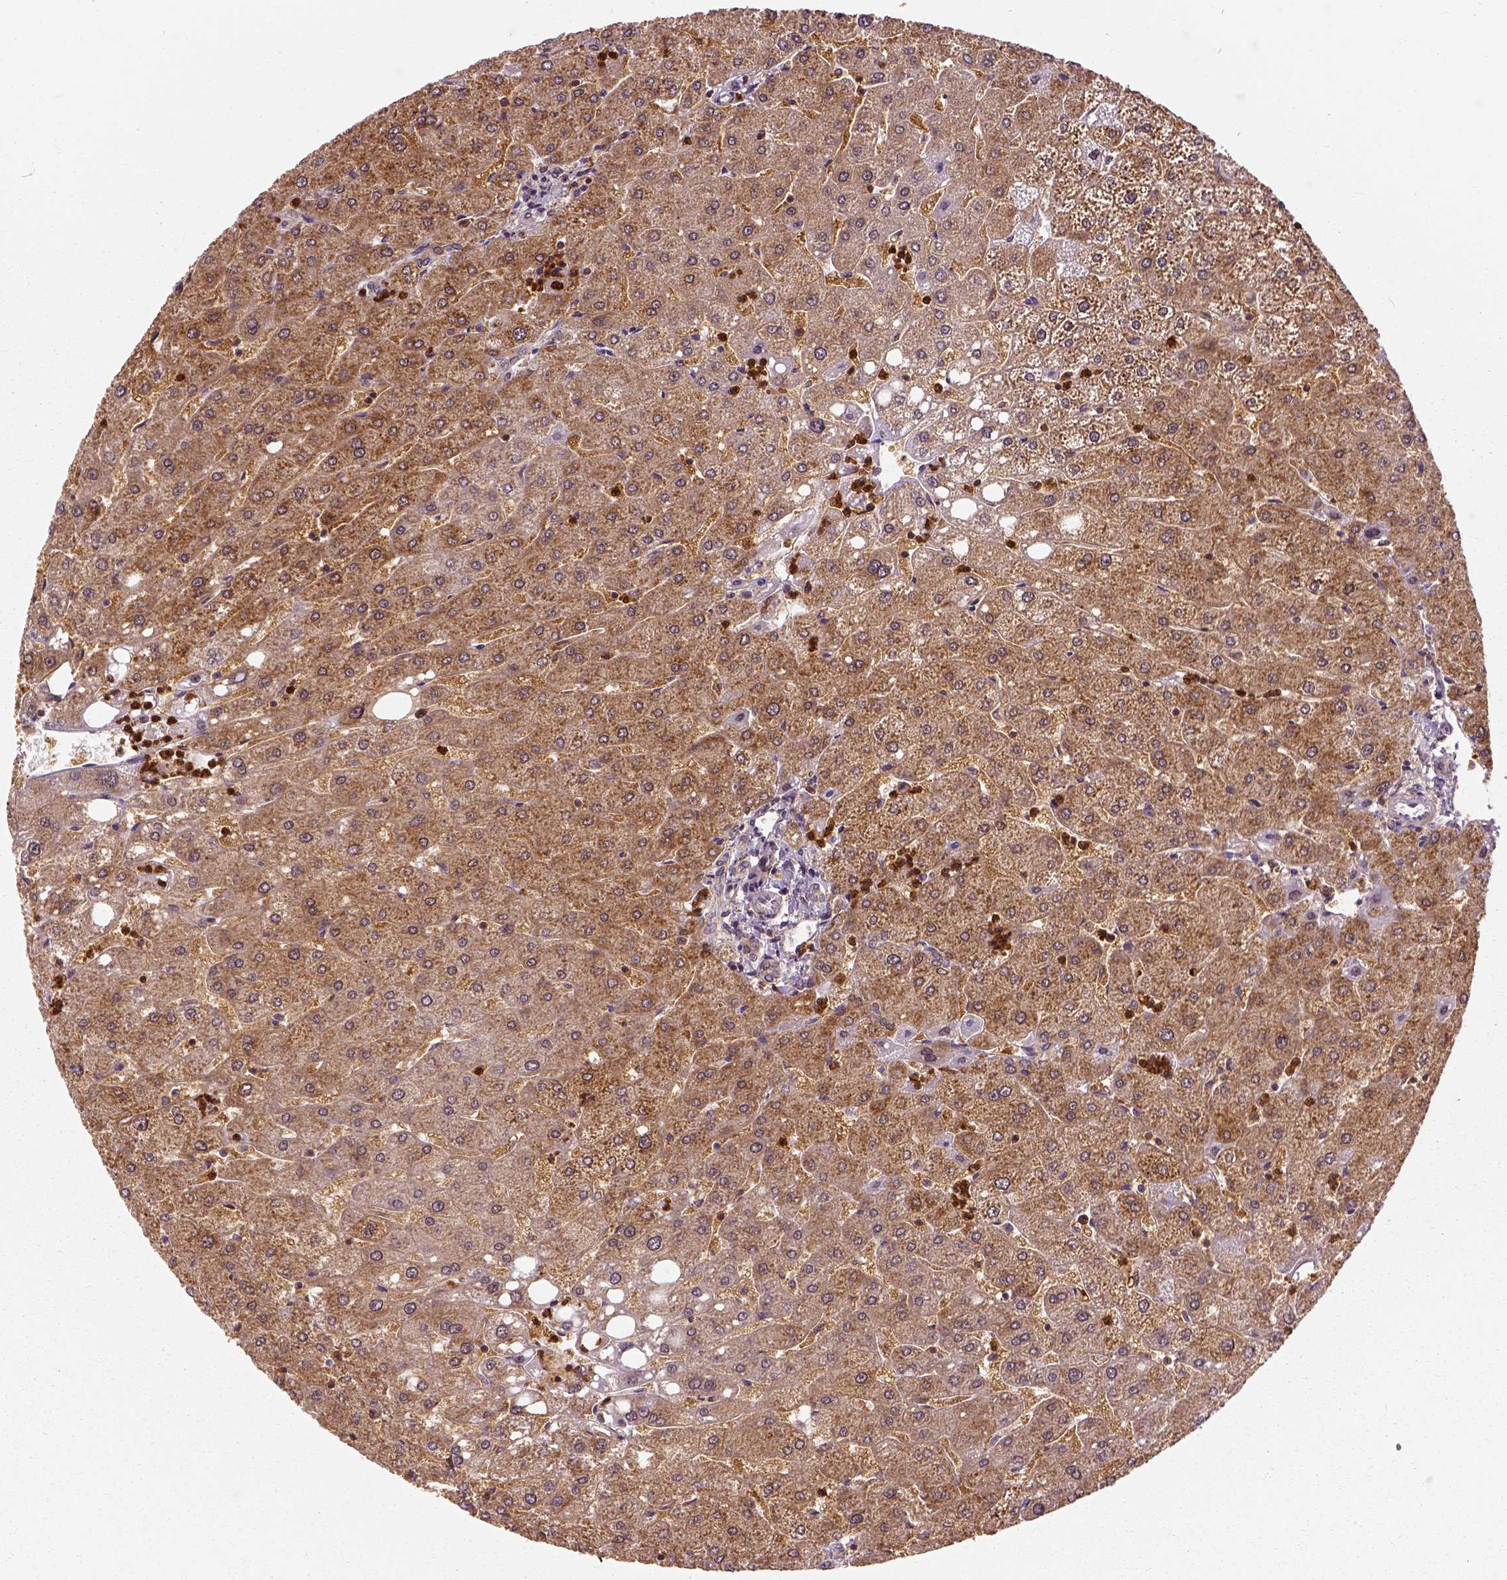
{"staining": {"intensity": "weak", "quantity": ">75%", "location": "cytoplasmic/membranous"}, "tissue": "liver", "cell_type": "Cholangiocytes", "image_type": "normal", "snomed": [{"axis": "morphology", "description": "Normal tissue, NOS"}, {"axis": "topography", "description": "Liver"}], "caption": "The micrograph reveals immunohistochemical staining of normal liver. There is weak cytoplasmic/membranous positivity is present in approximately >75% of cholangiocytes. The staining is performed using DAB brown chromogen to label protein expression. The nuclei are counter-stained blue using hematoxylin.", "gene": "GPI", "patient": {"sex": "male", "age": 67}}